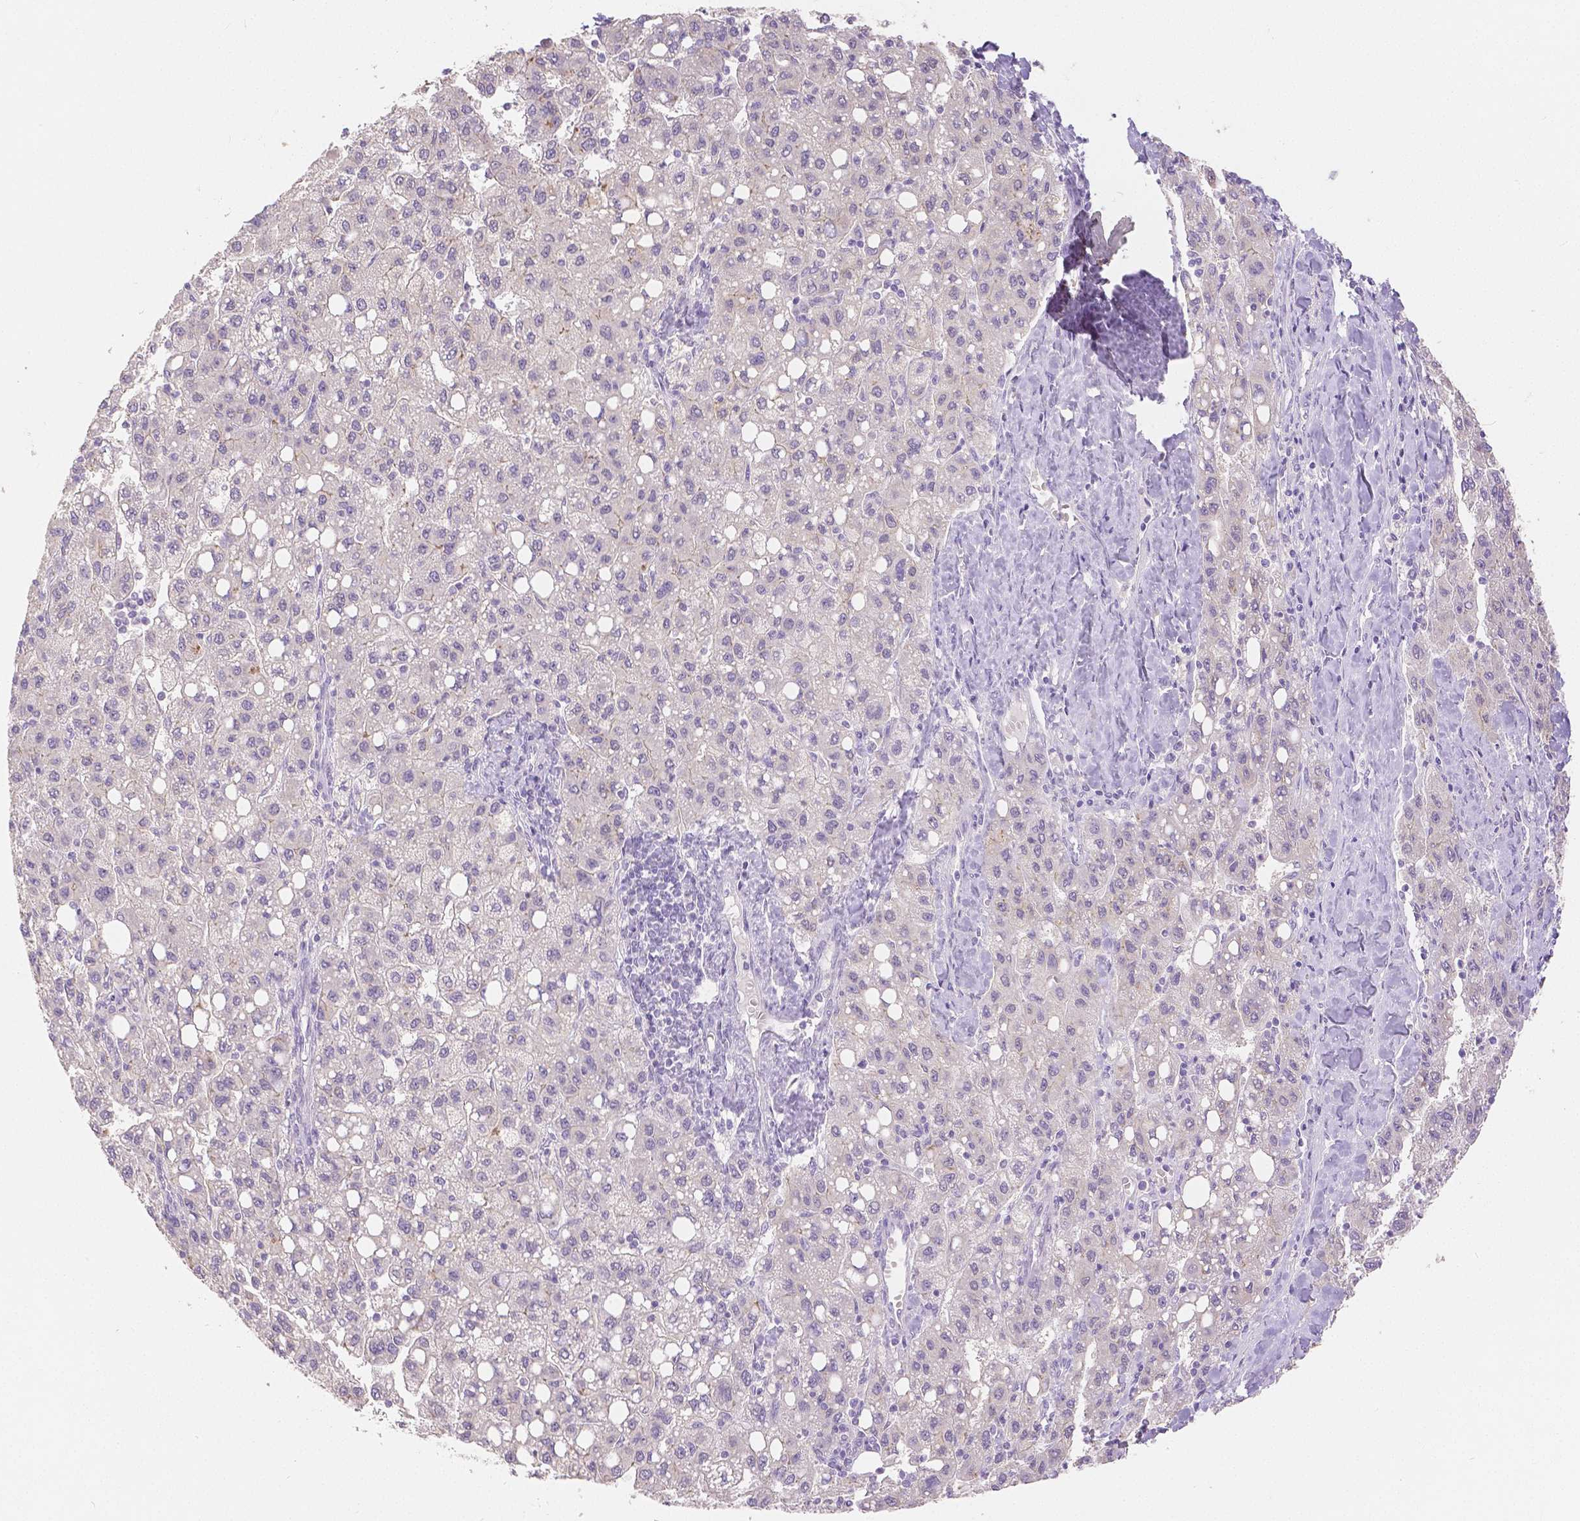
{"staining": {"intensity": "negative", "quantity": "none", "location": "none"}, "tissue": "liver cancer", "cell_type": "Tumor cells", "image_type": "cancer", "snomed": [{"axis": "morphology", "description": "Carcinoma, Hepatocellular, NOS"}, {"axis": "topography", "description": "Liver"}], "caption": "There is no significant staining in tumor cells of hepatocellular carcinoma (liver).", "gene": "OCLN", "patient": {"sex": "female", "age": 82}}